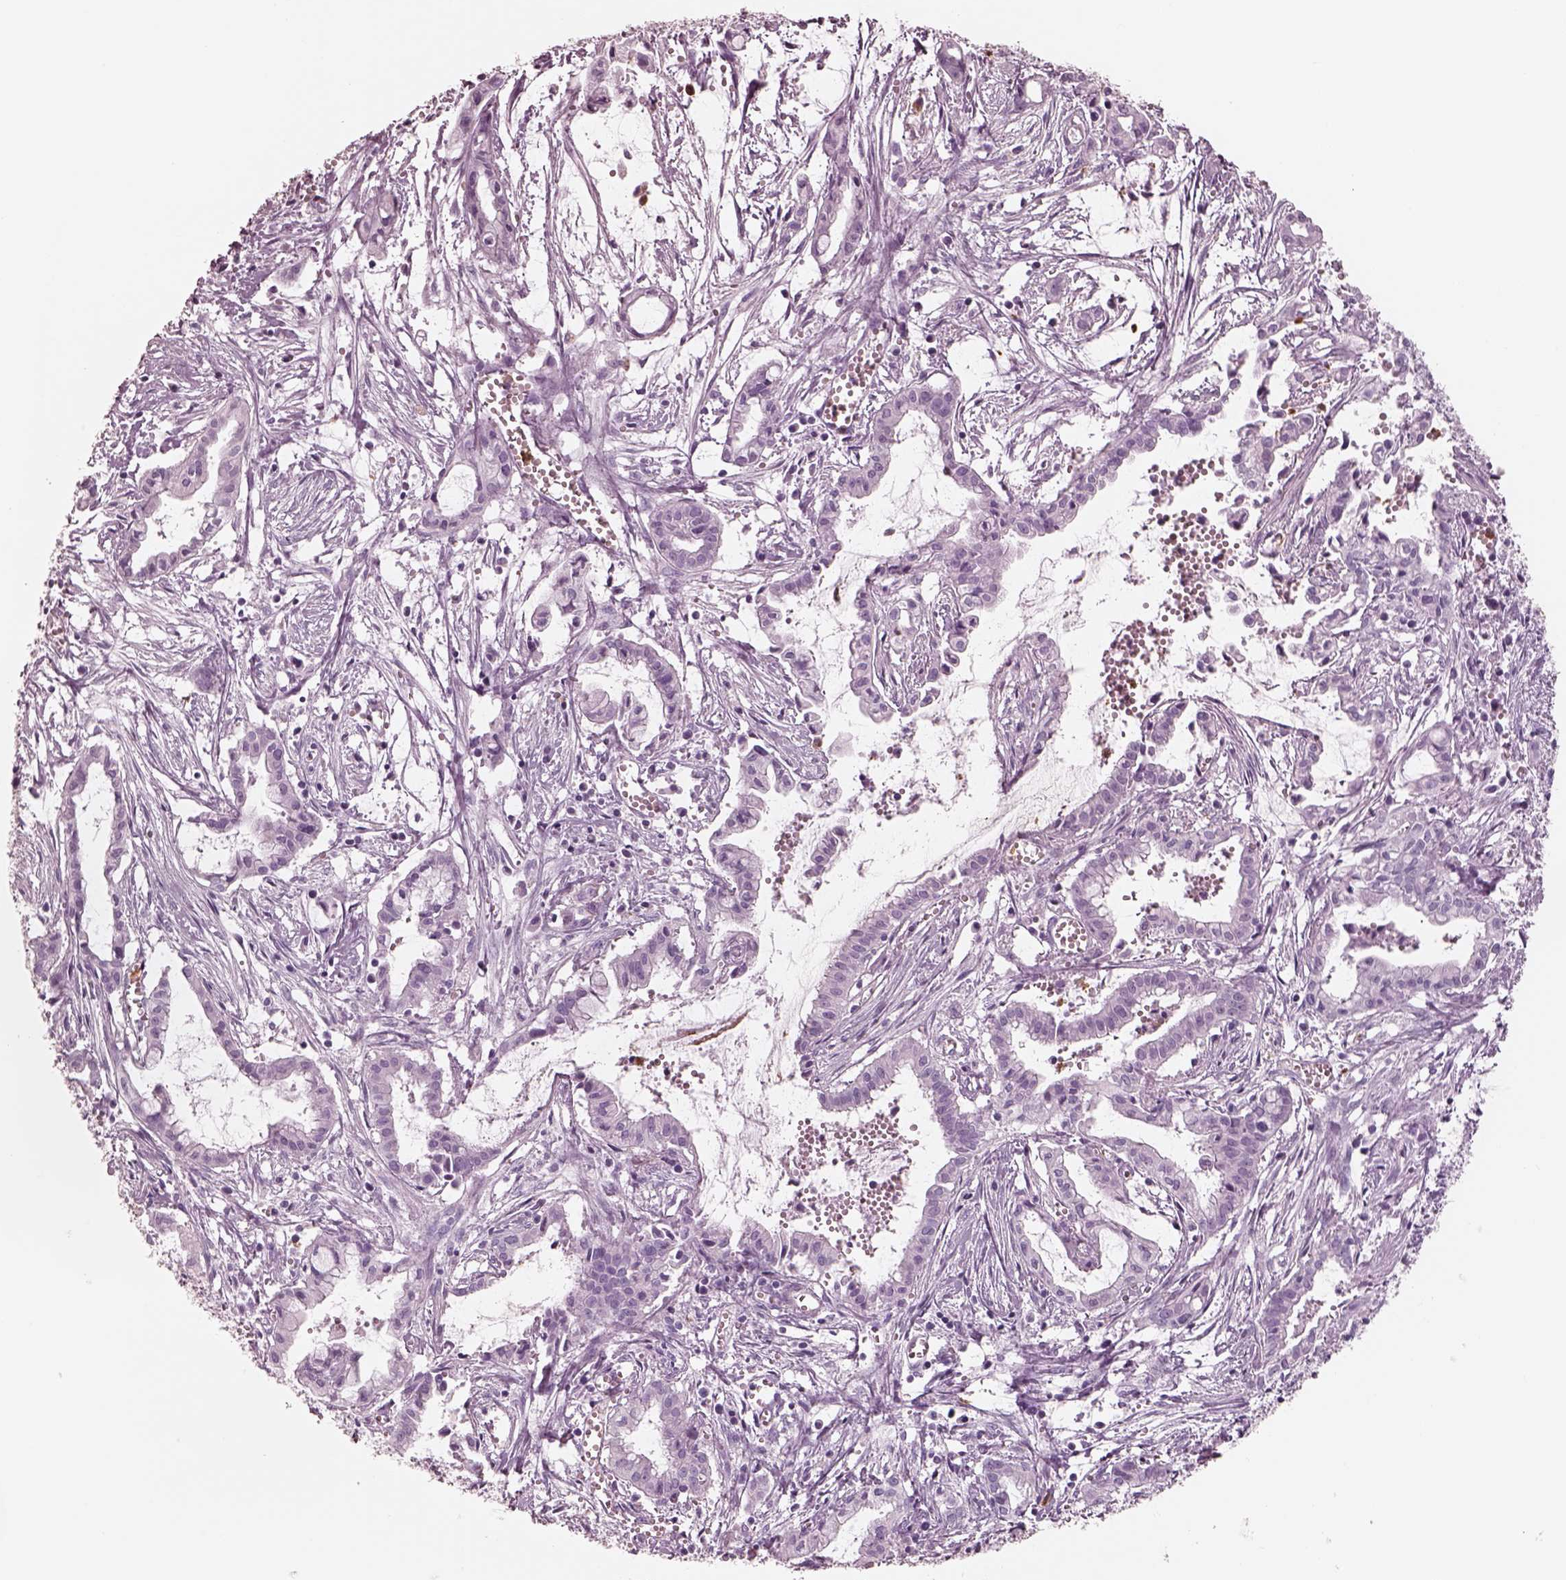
{"staining": {"intensity": "negative", "quantity": "none", "location": "none"}, "tissue": "pancreatic cancer", "cell_type": "Tumor cells", "image_type": "cancer", "snomed": [{"axis": "morphology", "description": "Adenocarcinoma, NOS"}, {"axis": "topography", "description": "Pancreas"}], "caption": "Immunohistochemical staining of human pancreatic adenocarcinoma displays no significant staining in tumor cells.", "gene": "ELANE", "patient": {"sex": "male", "age": 48}}